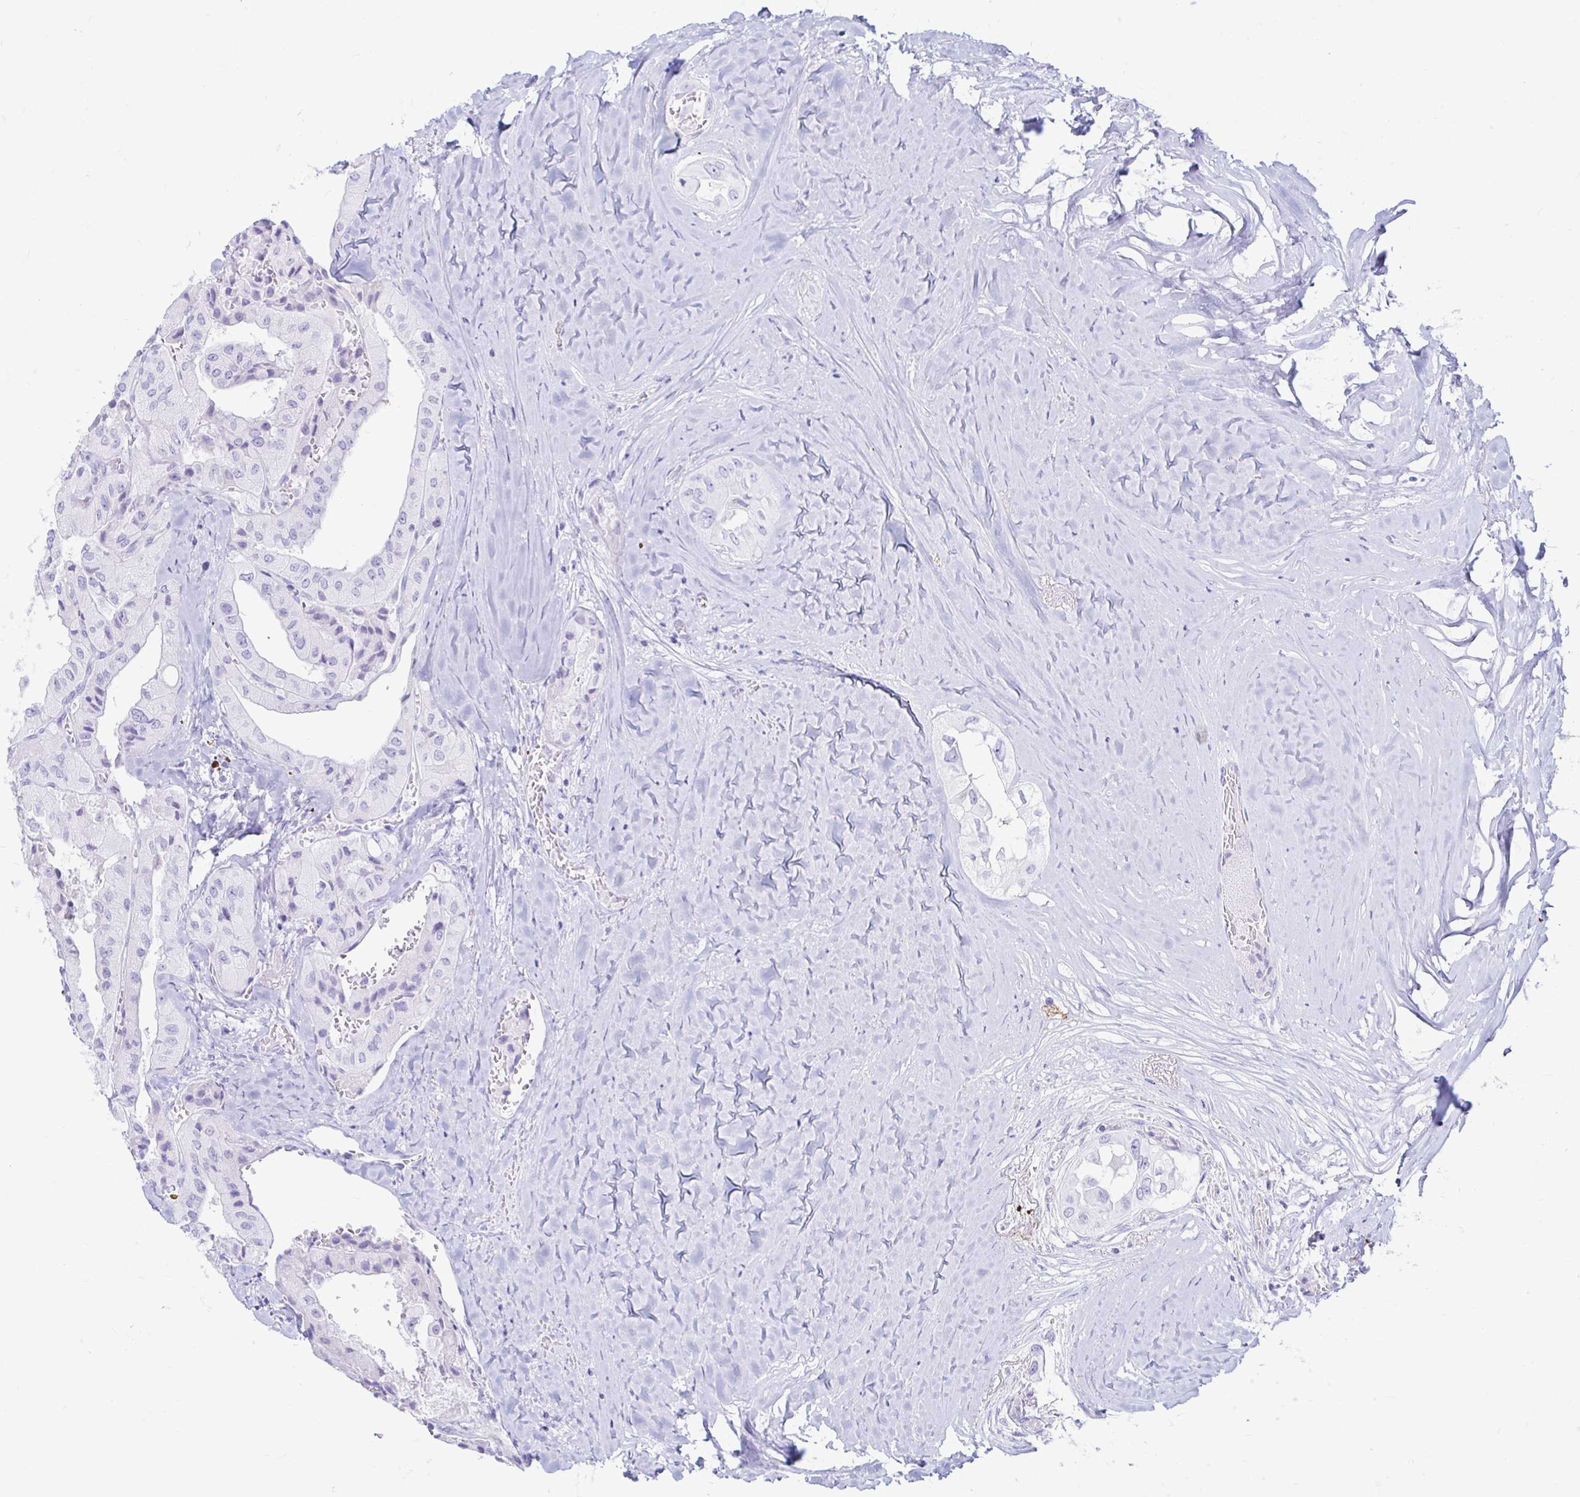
{"staining": {"intensity": "negative", "quantity": "none", "location": "none"}, "tissue": "thyroid cancer", "cell_type": "Tumor cells", "image_type": "cancer", "snomed": [{"axis": "morphology", "description": "Normal tissue, NOS"}, {"axis": "morphology", "description": "Papillary adenocarcinoma, NOS"}, {"axis": "topography", "description": "Thyroid gland"}], "caption": "Immunohistochemistry micrograph of papillary adenocarcinoma (thyroid) stained for a protein (brown), which reveals no positivity in tumor cells.", "gene": "ERICH6", "patient": {"sex": "female", "age": 59}}